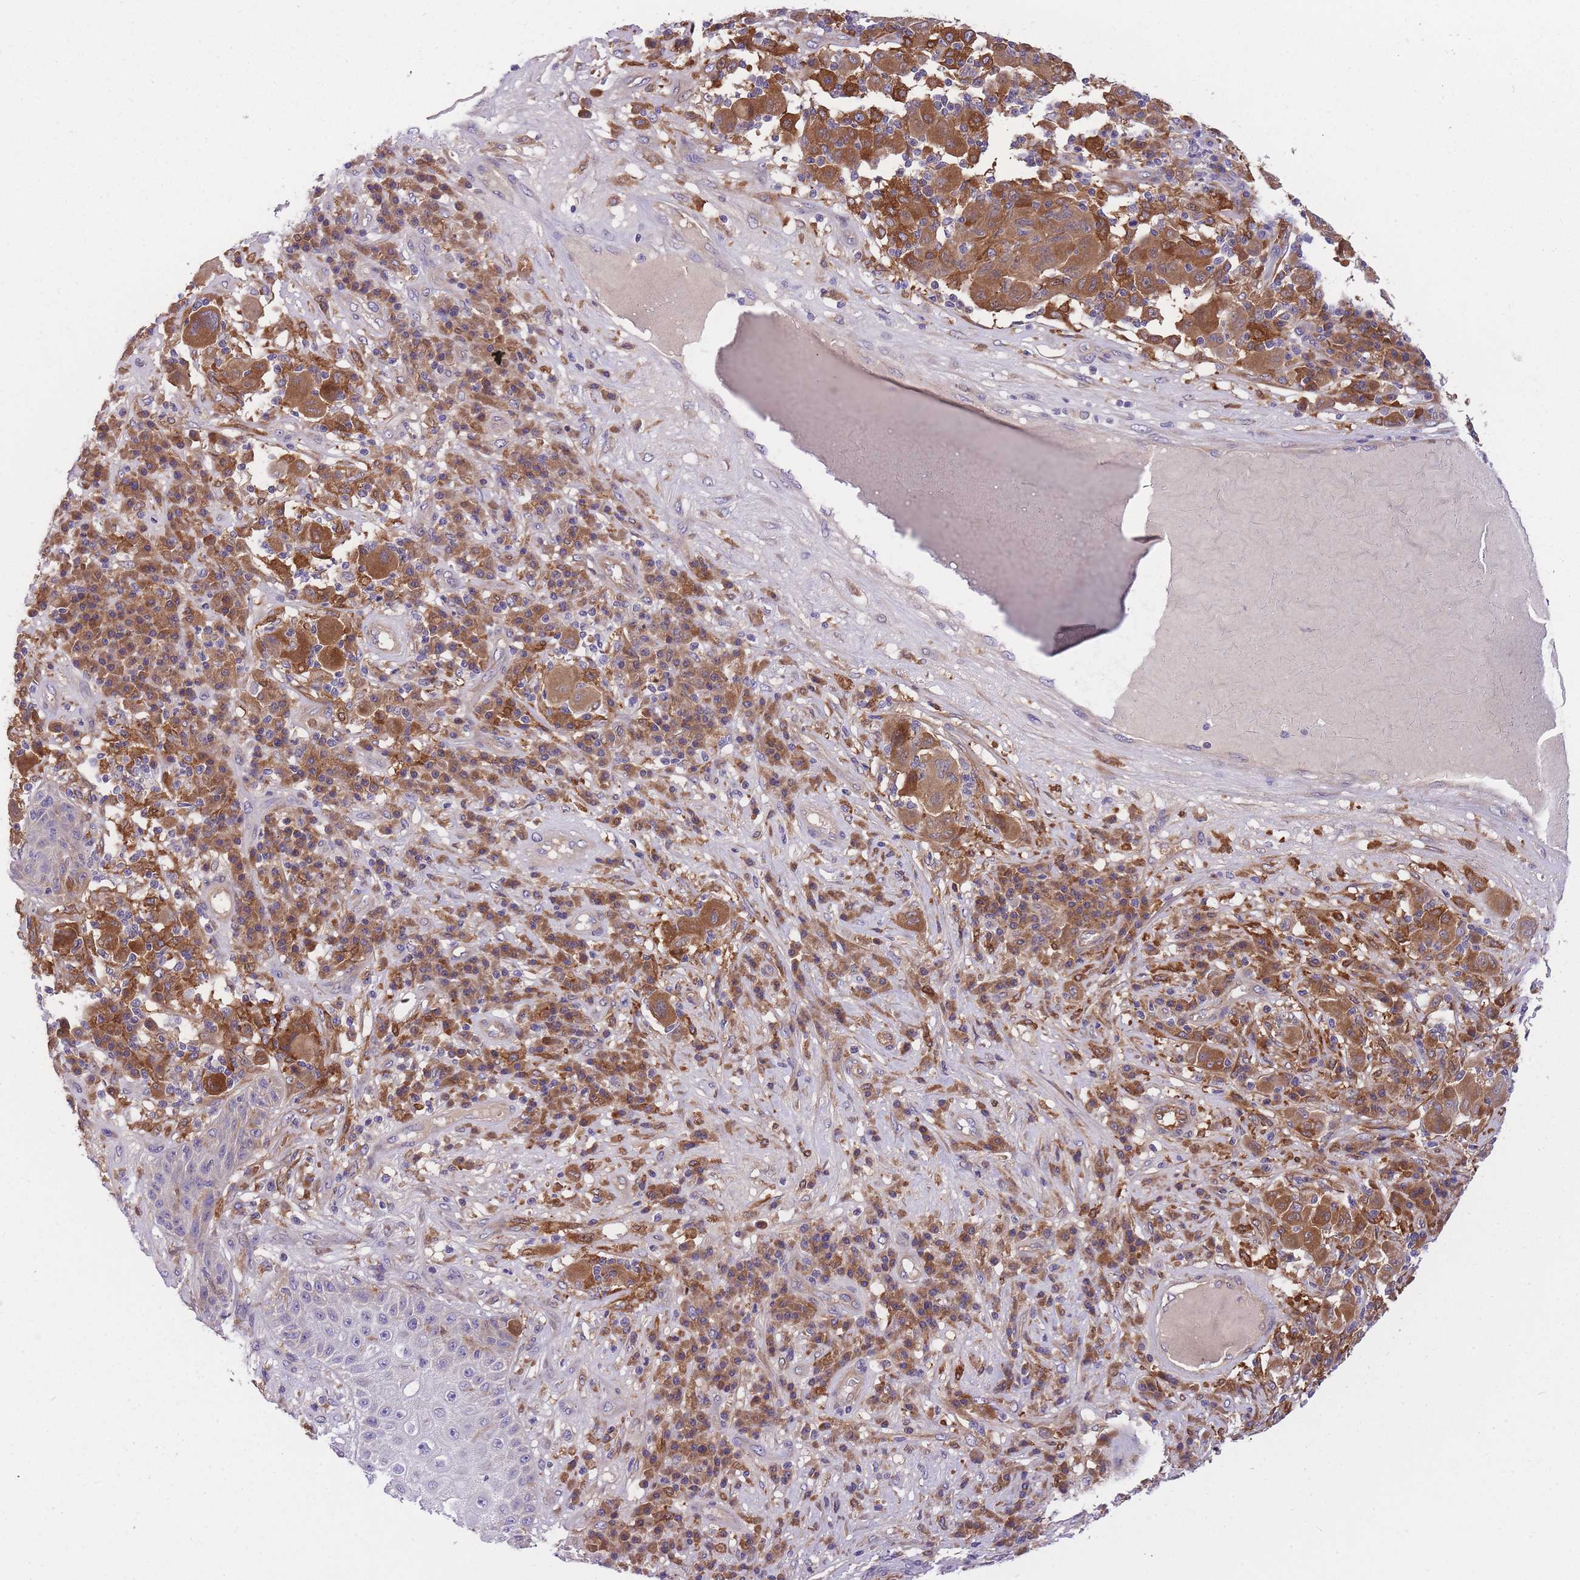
{"staining": {"intensity": "strong", "quantity": ">75%", "location": "cytoplasmic/membranous"}, "tissue": "melanoma", "cell_type": "Tumor cells", "image_type": "cancer", "snomed": [{"axis": "morphology", "description": "Malignant melanoma, NOS"}, {"axis": "topography", "description": "Skin"}], "caption": "Protein expression by IHC demonstrates strong cytoplasmic/membranous staining in approximately >75% of tumor cells in malignant melanoma.", "gene": "CRYGN", "patient": {"sex": "male", "age": 53}}